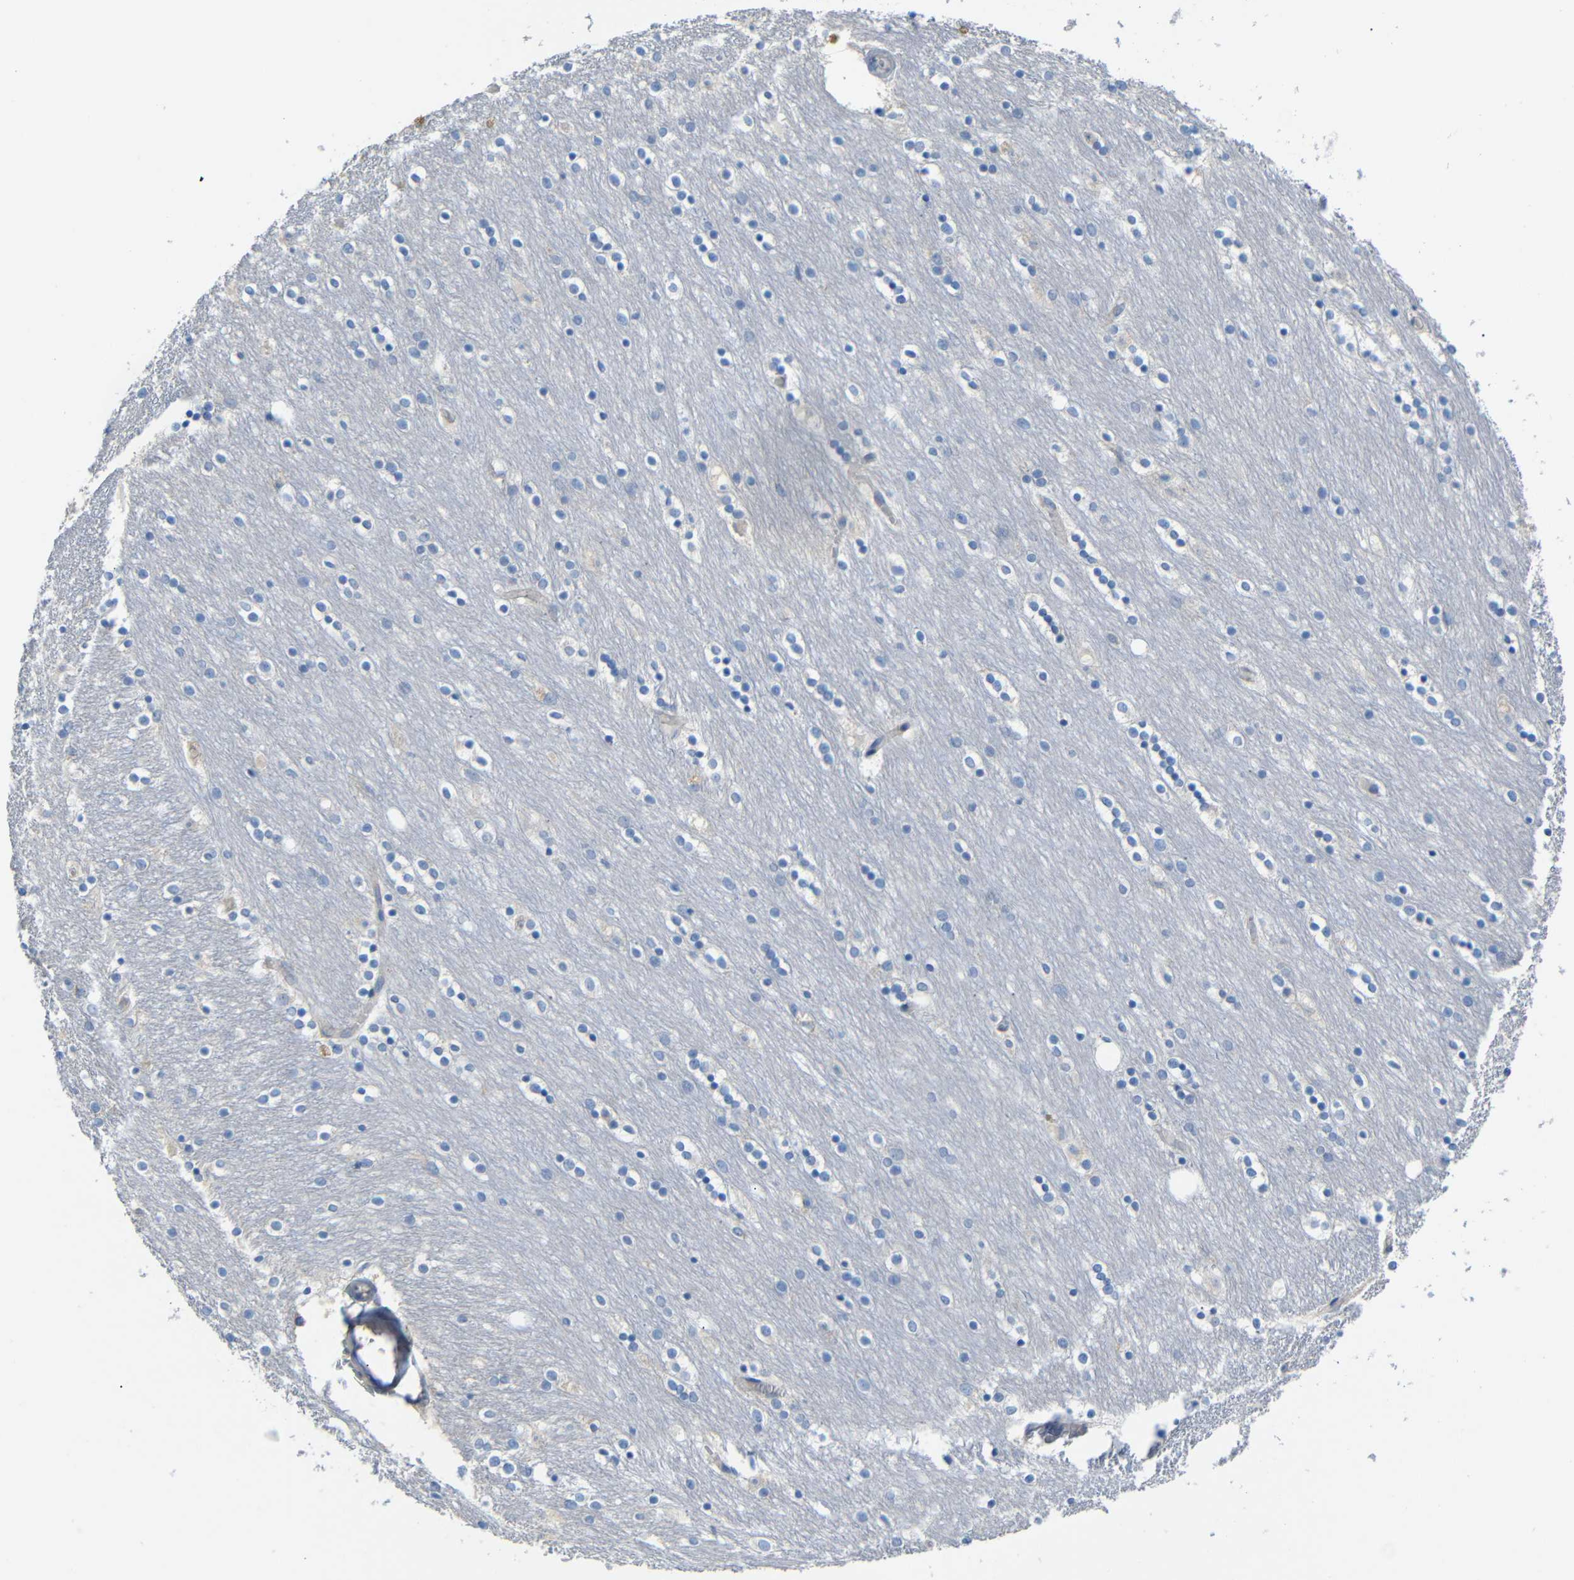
{"staining": {"intensity": "negative", "quantity": "none", "location": "none"}, "tissue": "caudate", "cell_type": "Glial cells", "image_type": "normal", "snomed": [{"axis": "morphology", "description": "Normal tissue, NOS"}, {"axis": "topography", "description": "Lateral ventricle wall"}], "caption": "Immunohistochemistry (IHC) micrograph of normal caudate: caudate stained with DAB displays no significant protein expression in glial cells.", "gene": "TBC1D32", "patient": {"sex": "female", "age": 54}}